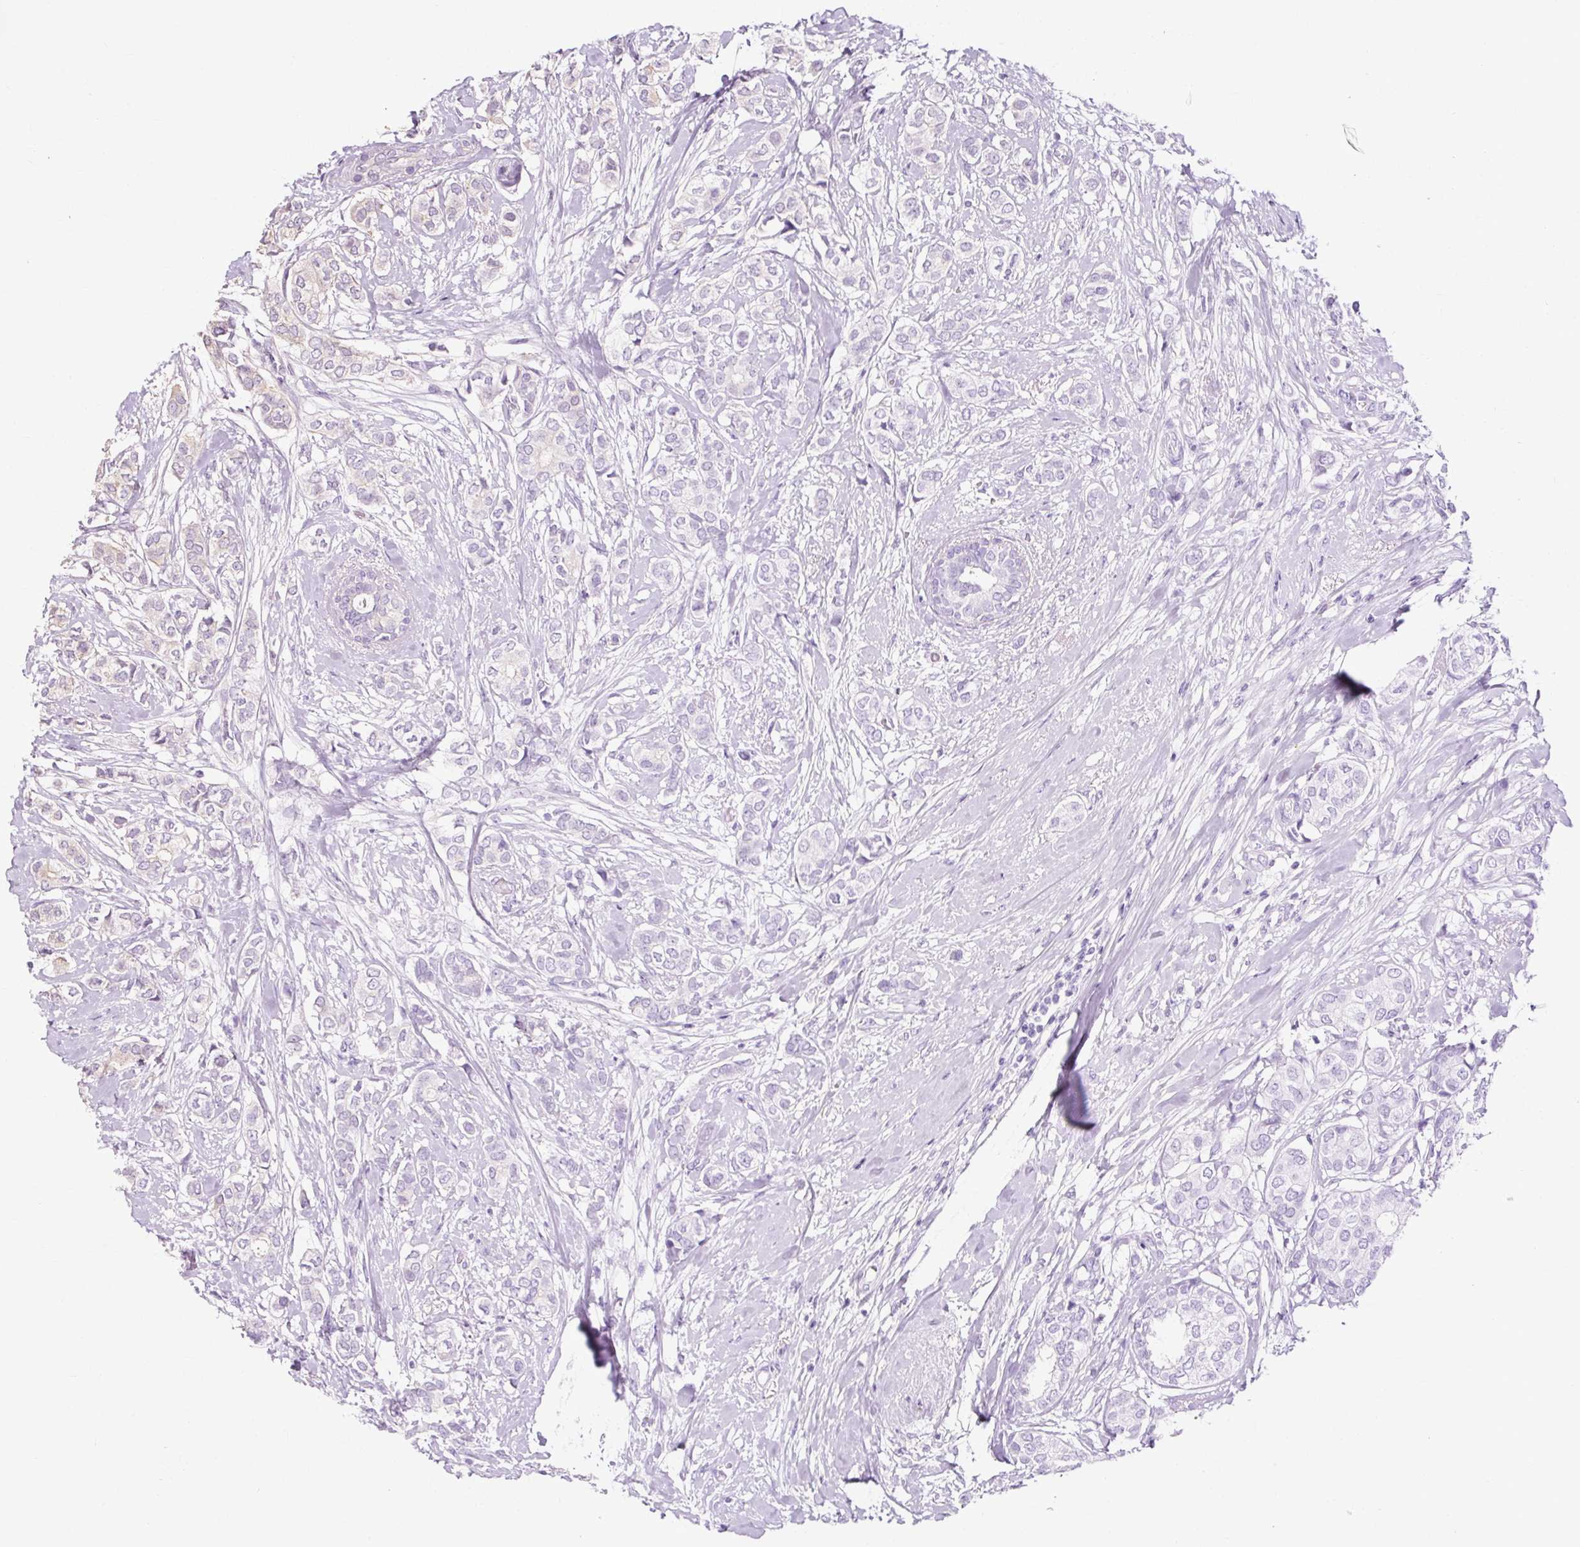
{"staining": {"intensity": "negative", "quantity": "none", "location": "none"}, "tissue": "breast cancer", "cell_type": "Tumor cells", "image_type": "cancer", "snomed": [{"axis": "morphology", "description": "Duct carcinoma"}, {"axis": "topography", "description": "Breast"}], "caption": "IHC of human breast intraductal carcinoma exhibits no staining in tumor cells.", "gene": "TSPAN8", "patient": {"sex": "female", "age": 73}}